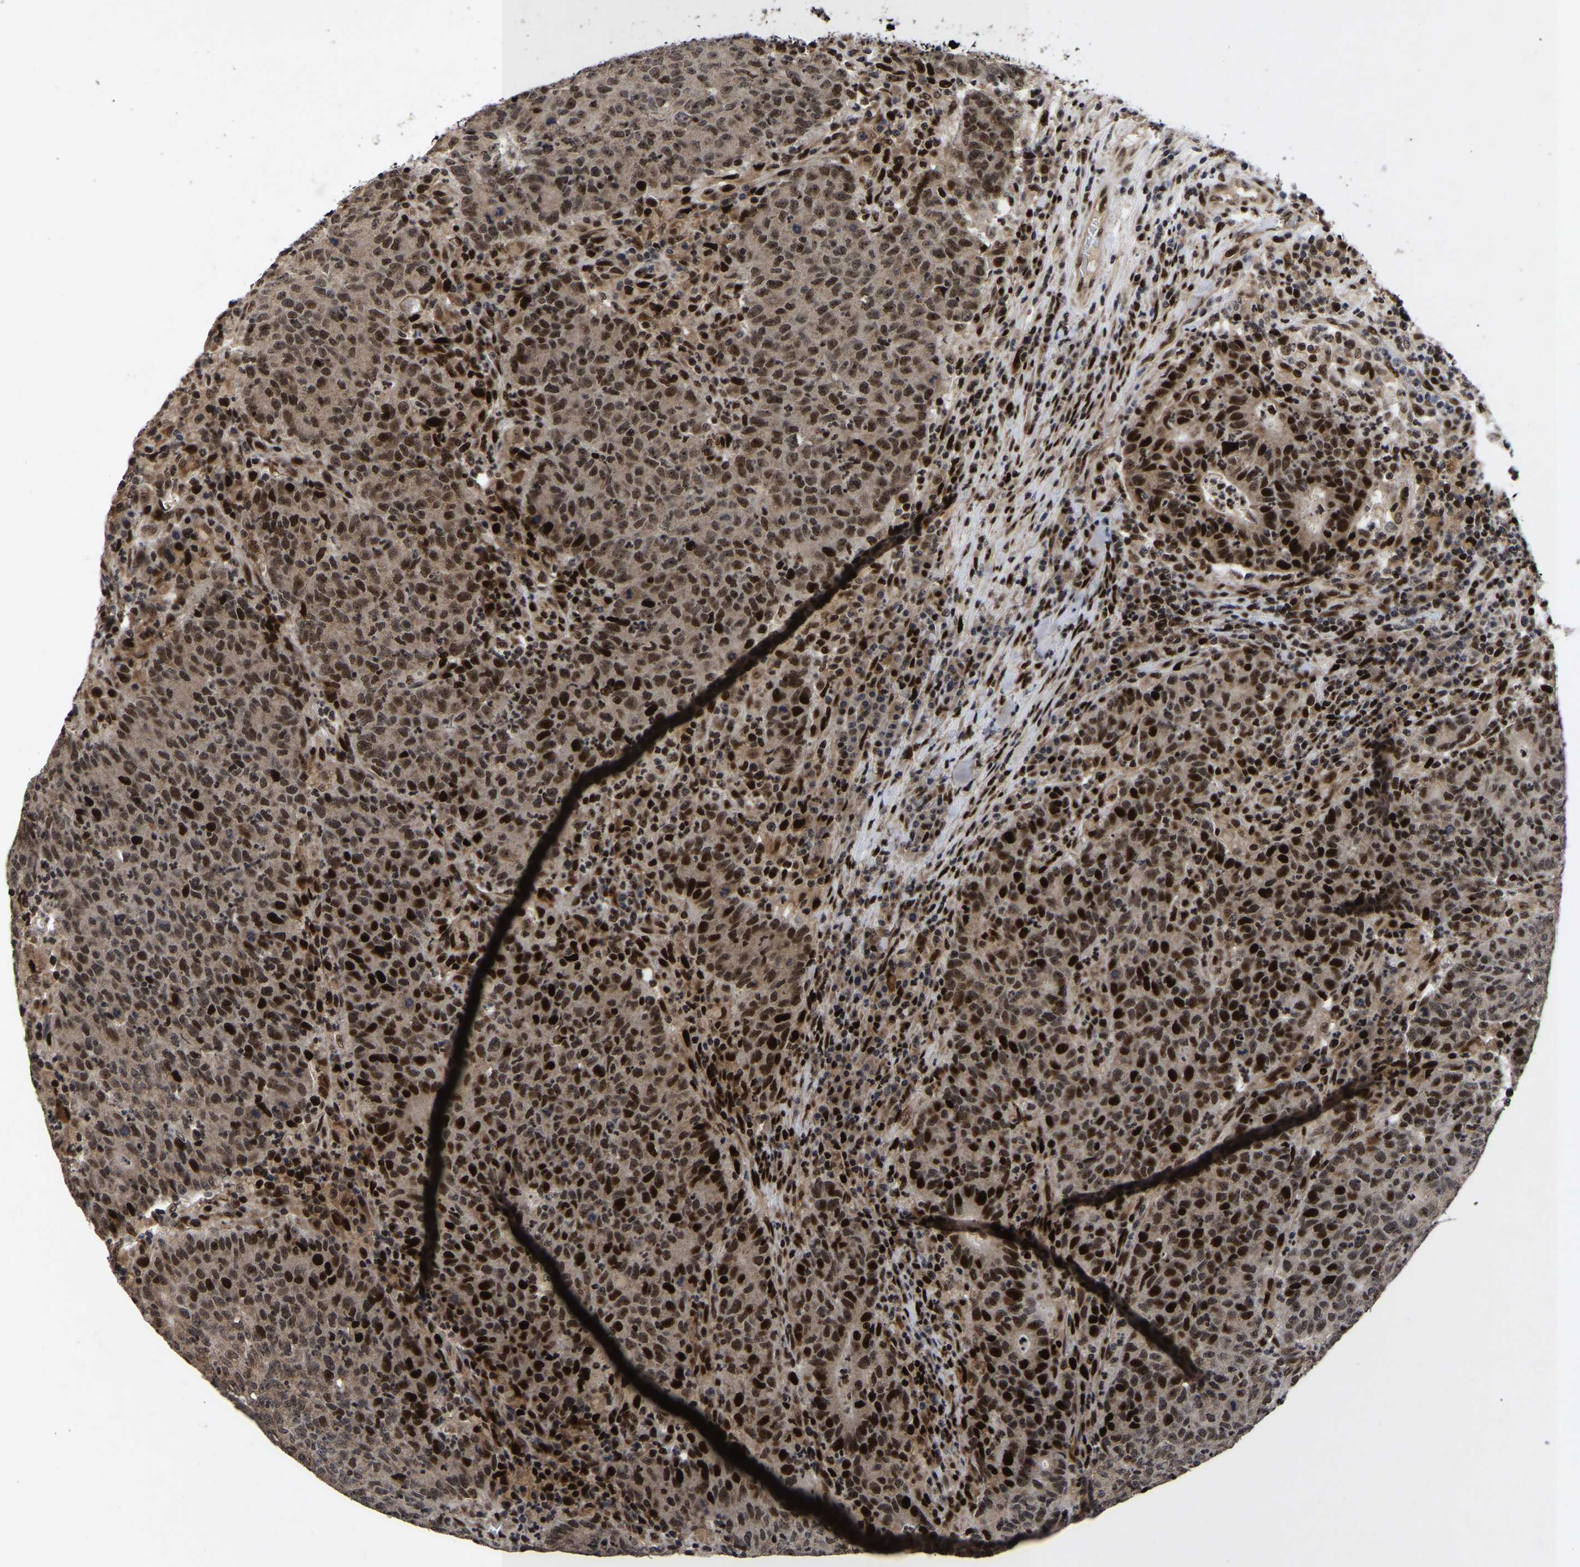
{"staining": {"intensity": "strong", "quantity": ">75%", "location": "cytoplasmic/membranous,nuclear"}, "tissue": "colorectal cancer", "cell_type": "Tumor cells", "image_type": "cancer", "snomed": [{"axis": "morphology", "description": "Adenocarcinoma, NOS"}, {"axis": "topography", "description": "Colon"}], "caption": "A histopathology image of human colorectal cancer stained for a protein displays strong cytoplasmic/membranous and nuclear brown staining in tumor cells.", "gene": "JUNB", "patient": {"sex": "female", "age": 75}}